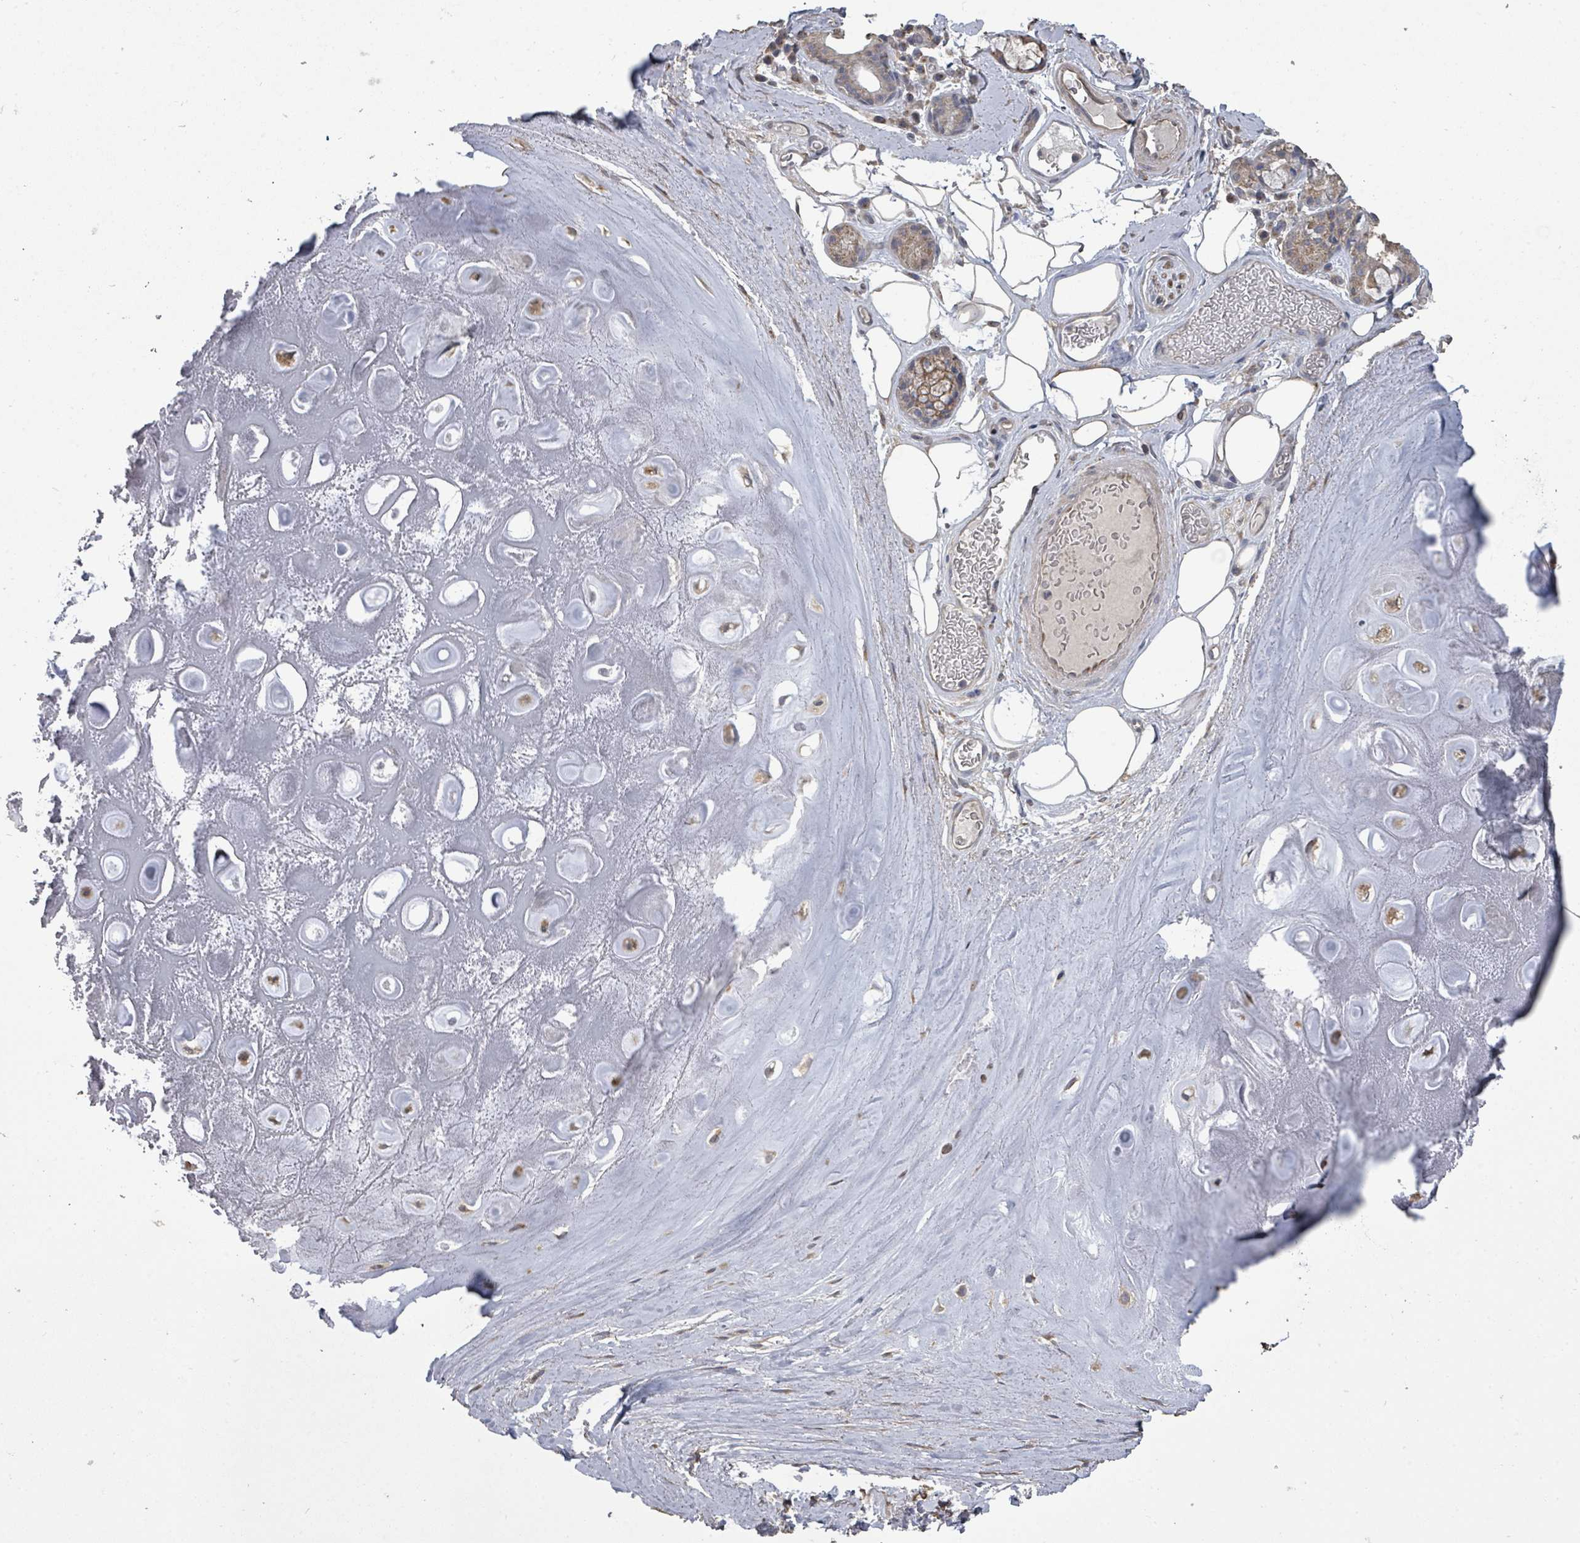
{"staining": {"intensity": "negative", "quantity": "none", "location": "none"}, "tissue": "adipose tissue", "cell_type": "Adipocytes", "image_type": "normal", "snomed": [{"axis": "morphology", "description": "Normal tissue, NOS"}, {"axis": "topography", "description": "Cartilage tissue"}], "caption": "This is an immunohistochemistry micrograph of unremarkable adipose tissue. There is no staining in adipocytes.", "gene": "SLC9A7", "patient": {"sex": "male", "age": 81}}